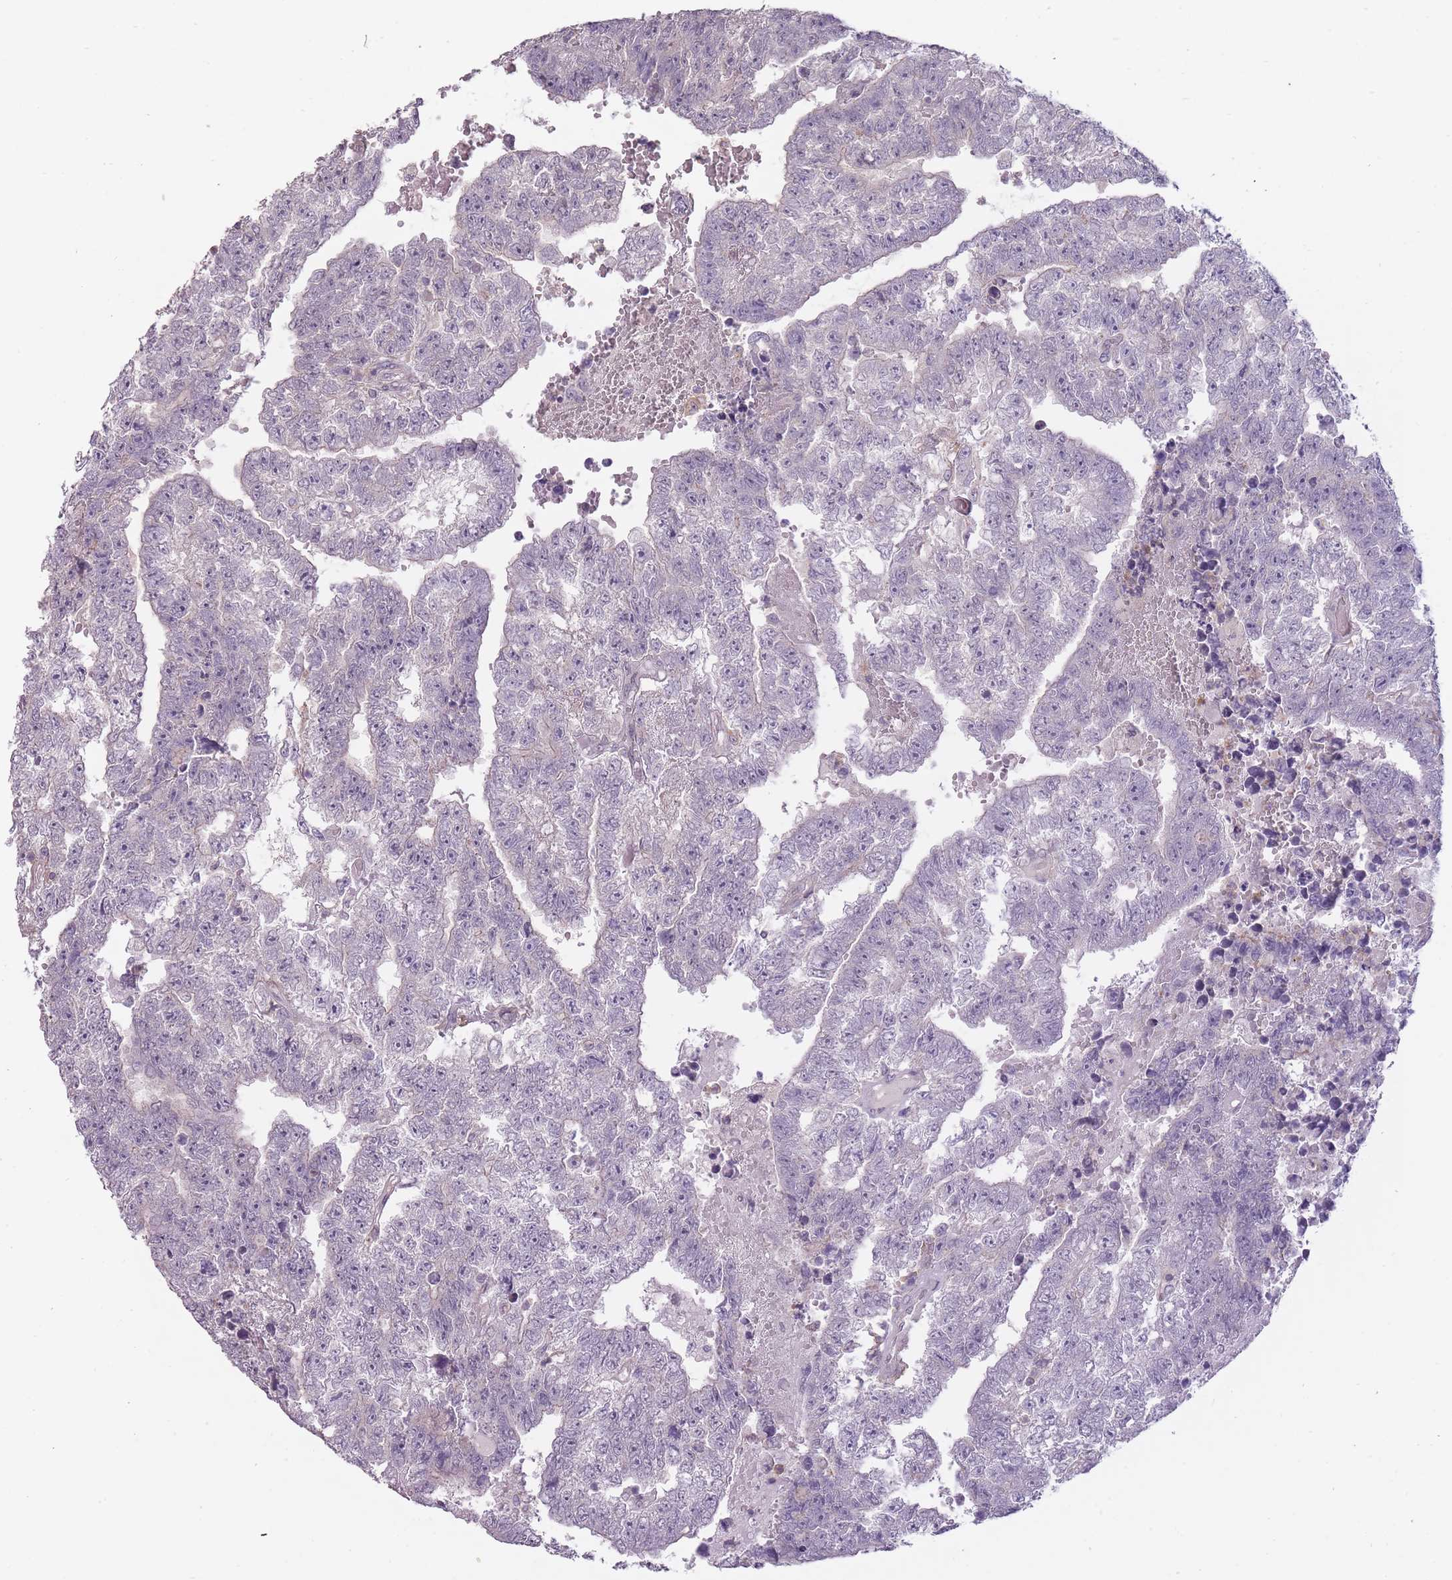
{"staining": {"intensity": "negative", "quantity": "none", "location": "none"}, "tissue": "testis cancer", "cell_type": "Tumor cells", "image_type": "cancer", "snomed": [{"axis": "morphology", "description": "Carcinoma, Embryonal, NOS"}, {"axis": "topography", "description": "Testis"}], "caption": "High magnification brightfield microscopy of testis embryonal carcinoma stained with DAB (brown) and counterstained with hematoxylin (blue): tumor cells show no significant expression.", "gene": "TET3", "patient": {"sex": "male", "age": 25}}